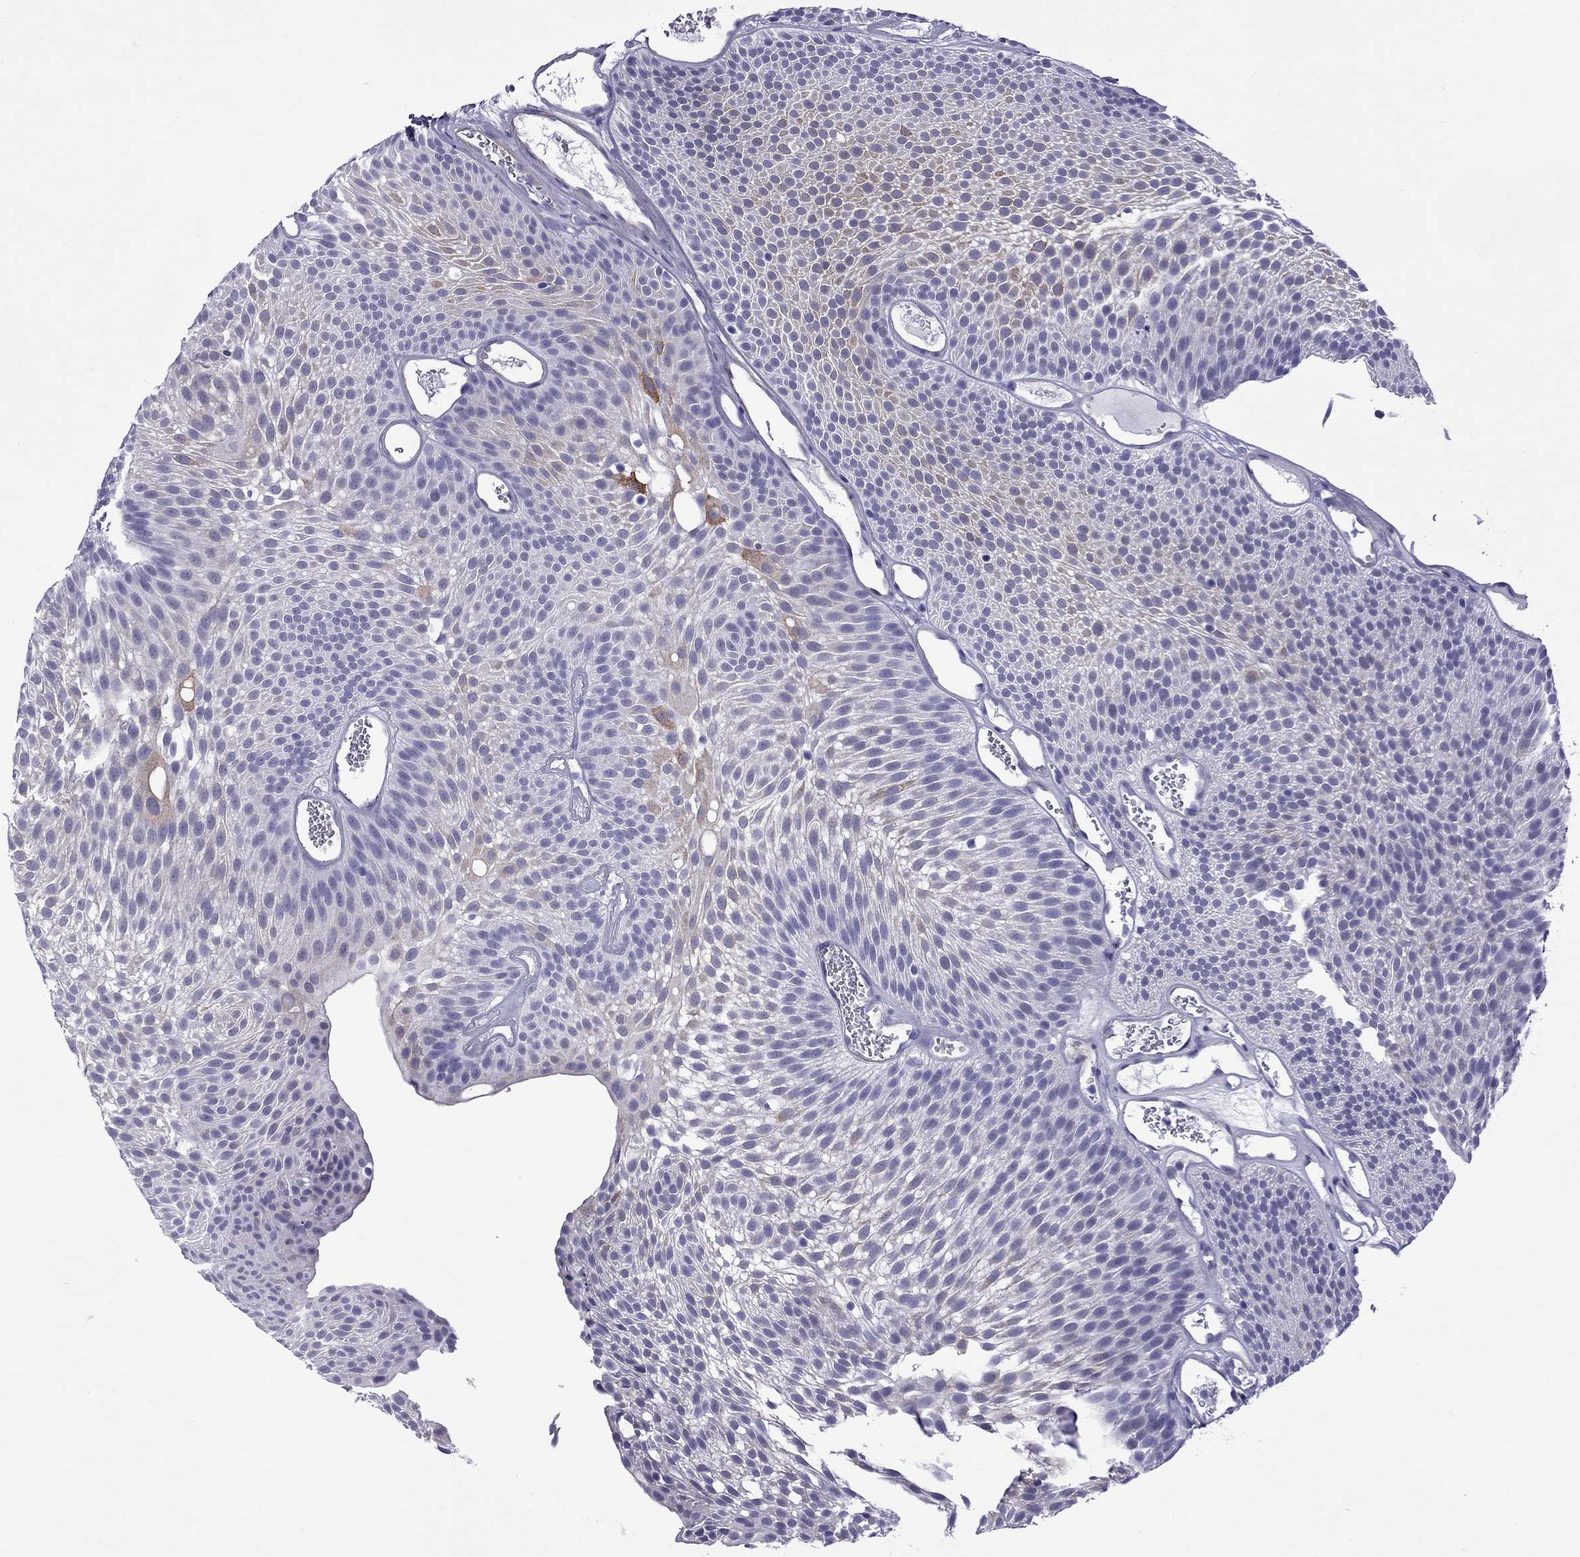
{"staining": {"intensity": "moderate", "quantity": "<25%", "location": "cytoplasmic/membranous"}, "tissue": "urothelial cancer", "cell_type": "Tumor cells", "image_type": "cancer", "snomed": [{"axis": "morphology", "description": "Urothelial carcinoma, Low grade"}, {"axis": "topography", "description": "Urinary bladder"}], "caption": "Immunohistochemistry photomicrograph of urothelial carcinoma (low-grade) stained for a protein (brown), which displays low levels of moderate cytoplasmic/membranous expression in approximately <25% of tumor cells.", "gene": "CHRNA5", "patient": {"sex": "male", "age": 52}}